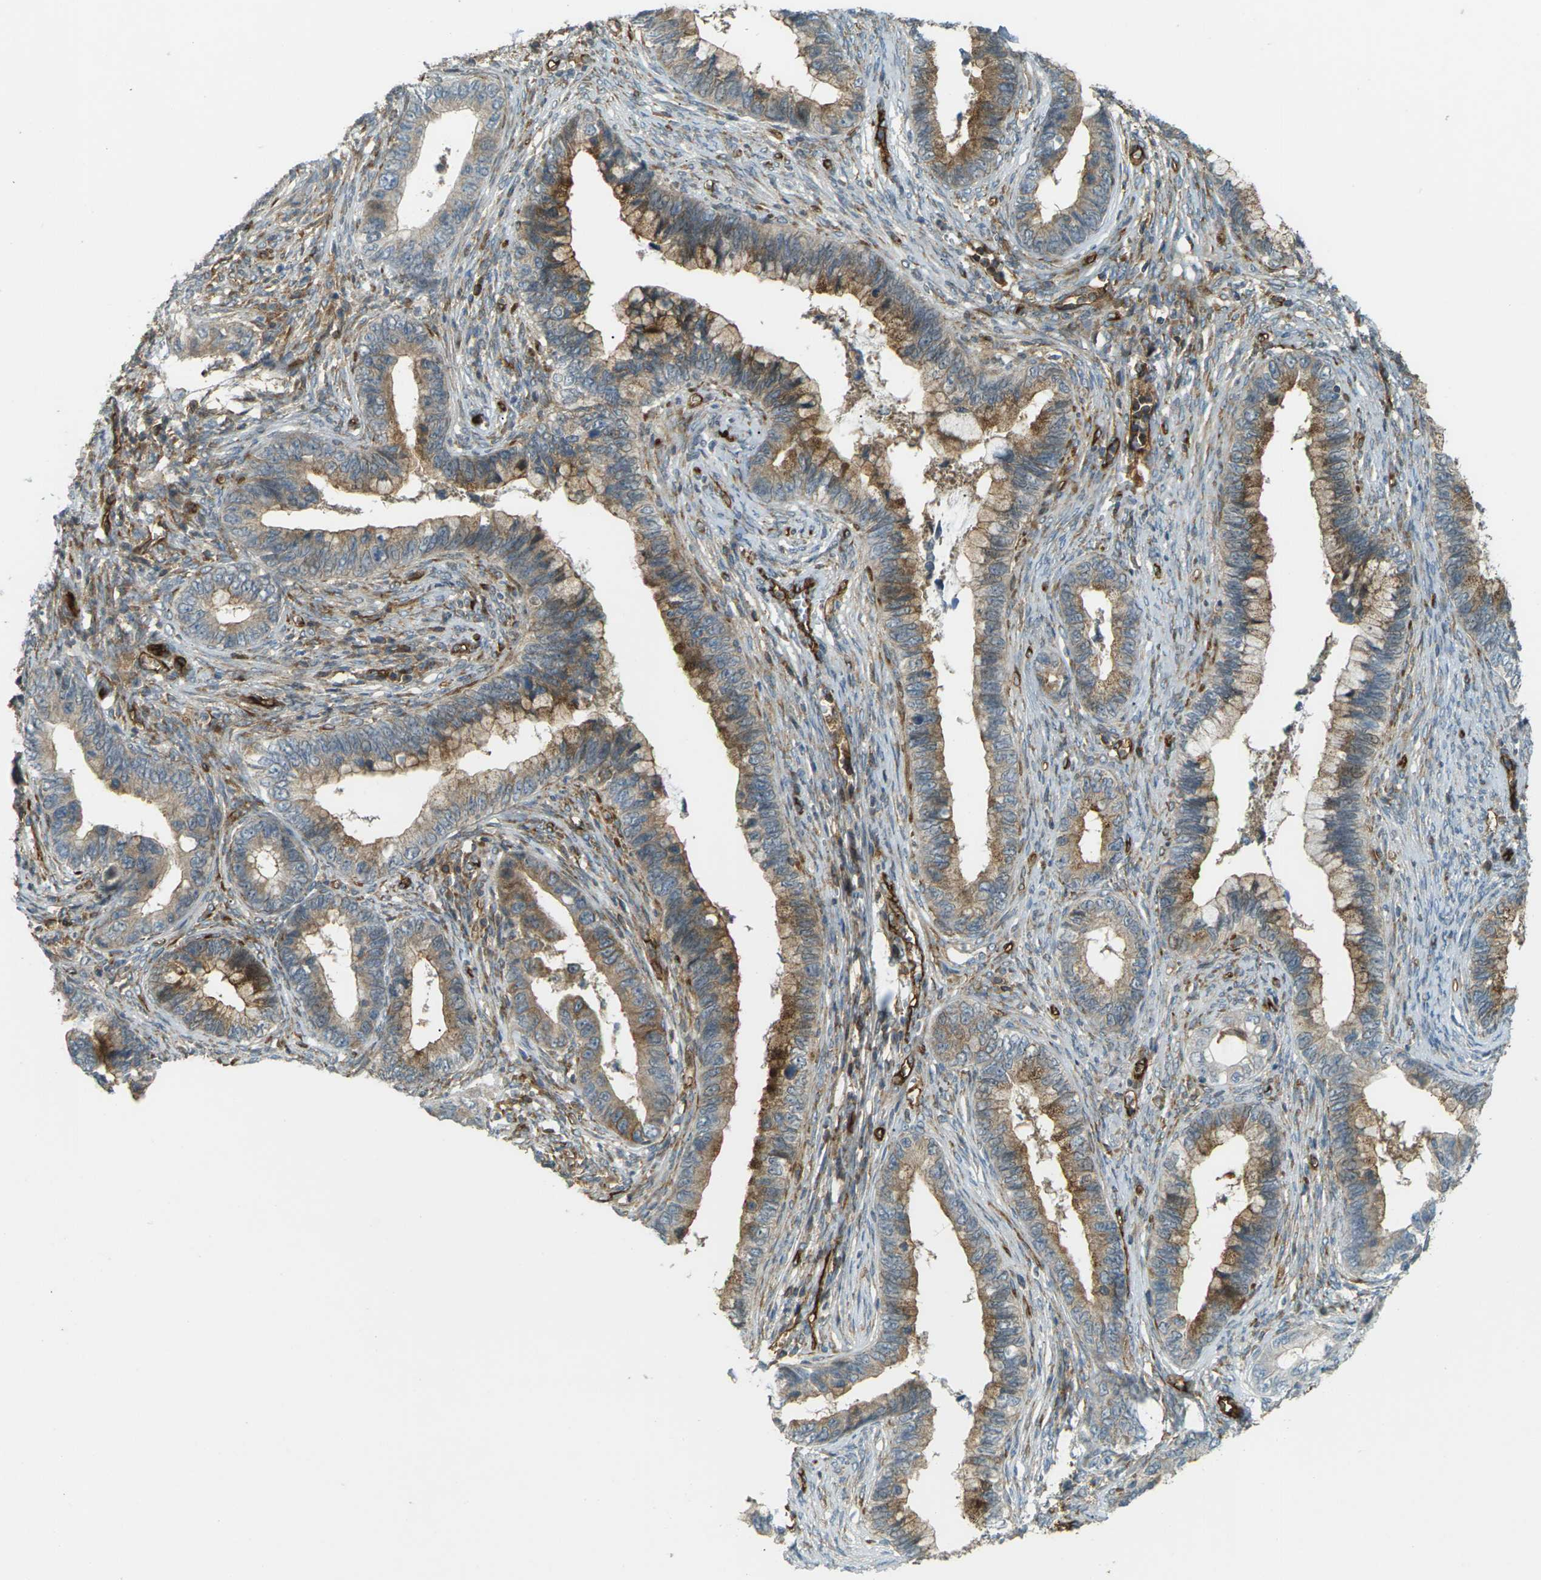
{"staining": {"intensity": "moderate", "quantity": ">75%", "location": "cytoplasmic/membranous"}, "tissue": "cervical cancer", "cell_type": "Tumor cells", "image_type": "cancer", "snomed": [{"axis": "morphology", "description": "Adenocarcinoma, NOS"}, {"axis": "topography", "description": "Cervix"}], "caption": "Brown immunohistochemical staining in human adenocarcinoma (cervical) displays moderate cytoplasmic/membranous staining in about >75% of tumor cells. (DAB = brown stain, brightfield microscopy at high magnification).", "gene": "S1PR1", "patient": {"sex": "female", "age": 44}}